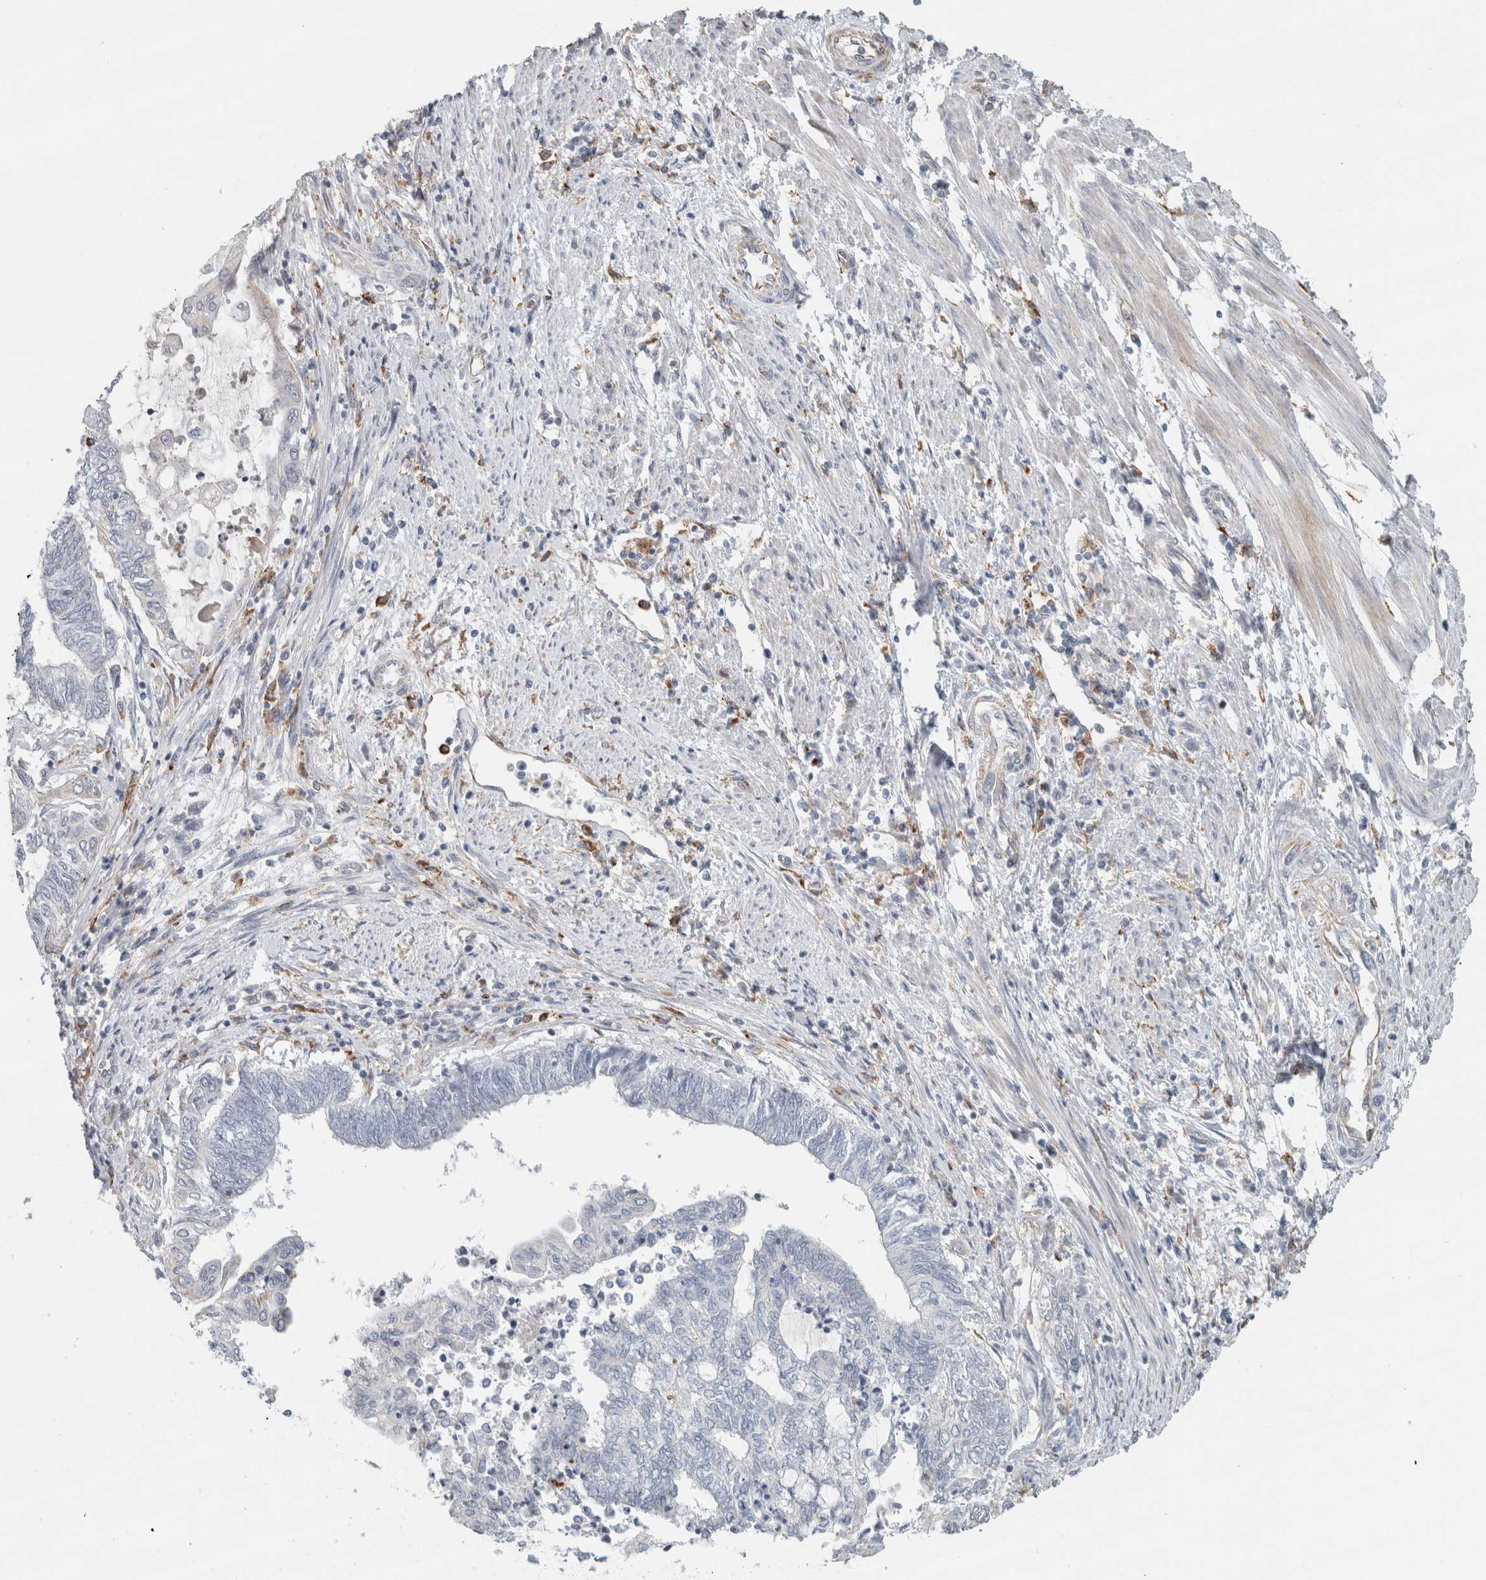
{"staining": {"intensity": "negative", "quantity": "none", "location": "none"}, "tissue": "endometrial cancer", "cell_type": "Tumor cells", "image_type": "cancer", "snomed": [{"axis": "morphology", "description": "Adenocarcinoma, NOS"}, {"axis": "topography", "description": "Uterus"}, {"axis": "topography", "description": "Endometrium"}], "caption": "This is a image of immunohistochemistry staining of endometrial cancer, which shows no expression in tumor cells. The staining was performed using DAB to visualize the protein expression in brown, while the nuclei were stained in blue with hematoxylin (Magnification: 20x).", "gene": "LY86", "patient": {"sex": "female", "age": 70}}